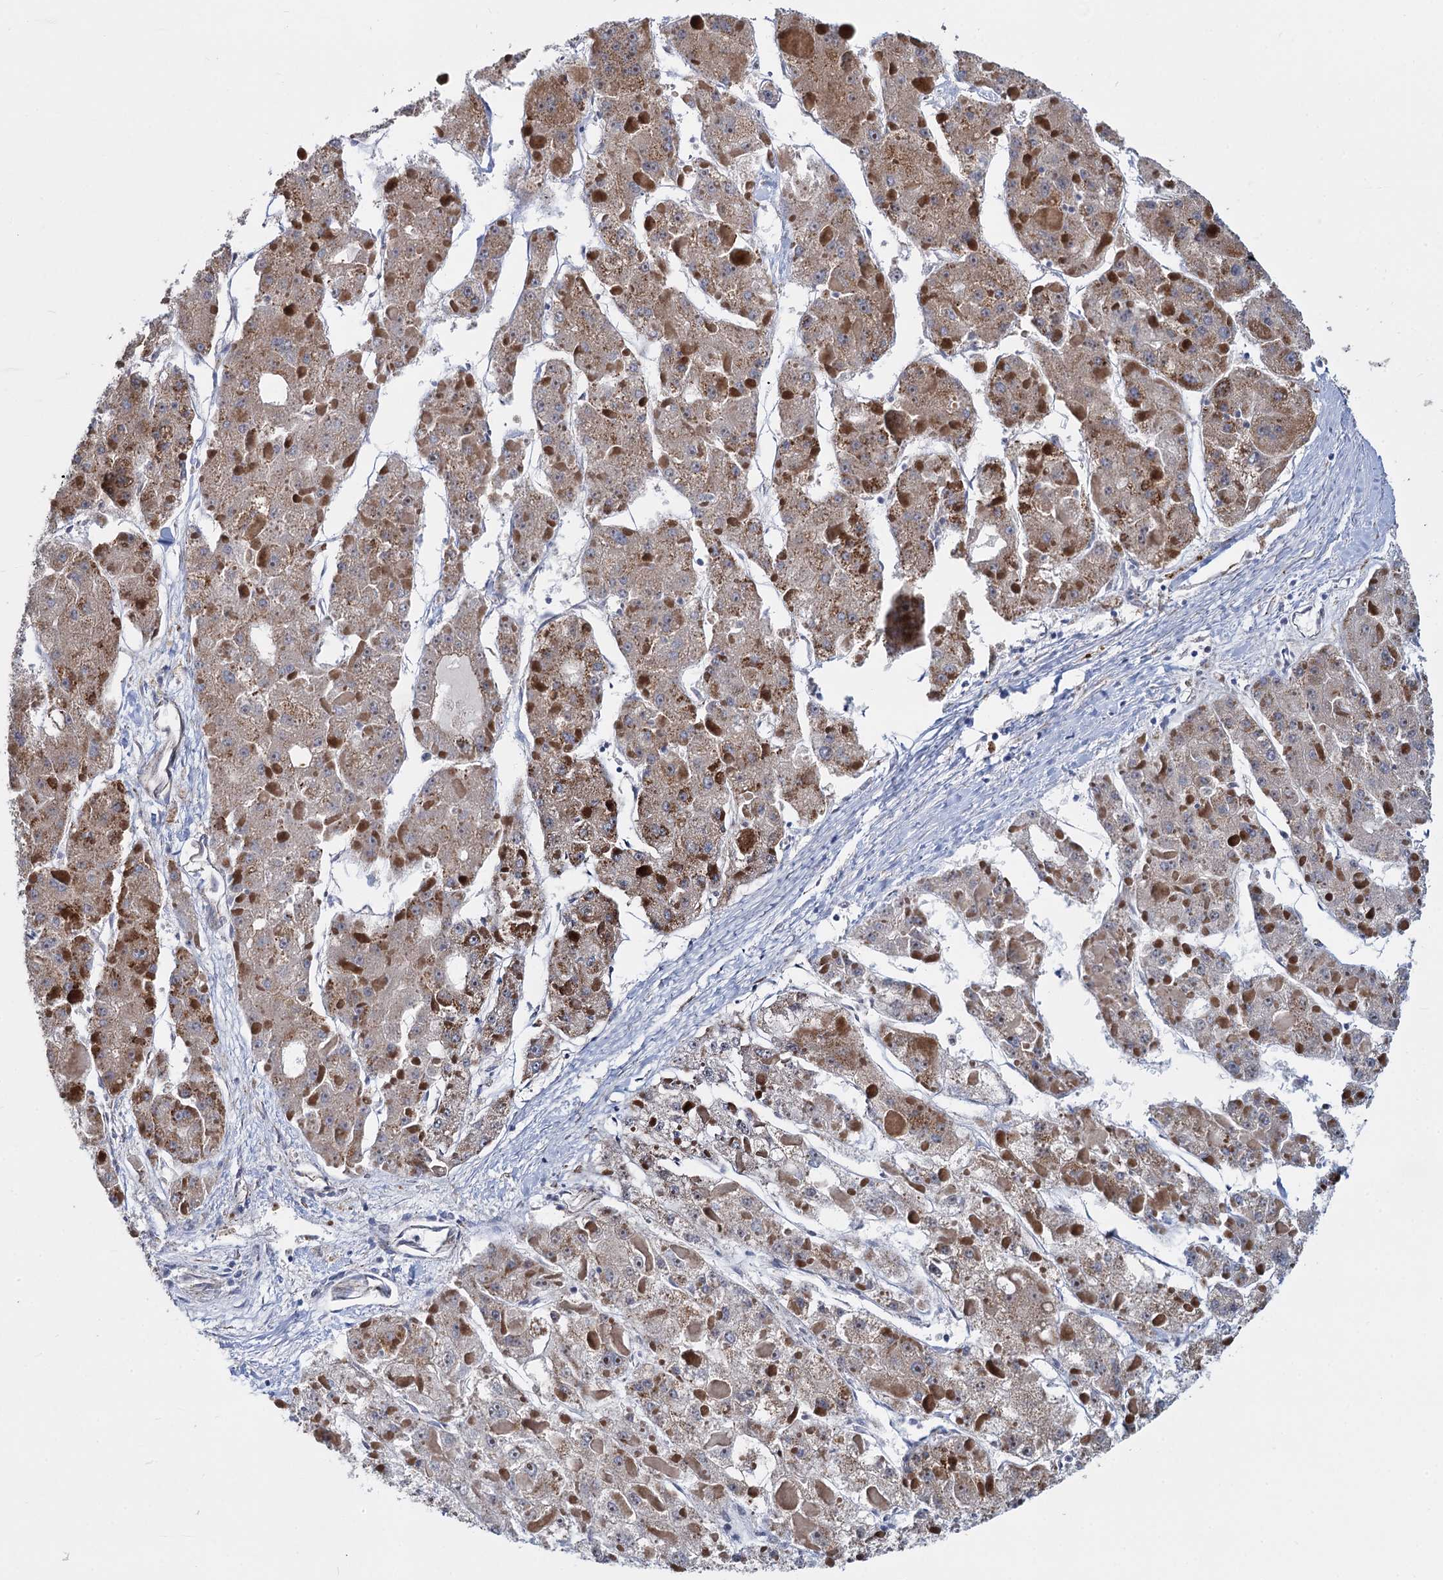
{"staining": {"intensity": "moderate", "quantity": ">75%", "location": "cytoplasmic/membranous"}, "tissue": "liver cancer", "cell_type": "Tumor cells", "image_type": "cancer", "snomed": [{"axis": "morphology", "description": "Carcinoma, Hepatocellular, NOS"}, {"axis": "topography", "description": "Liver"}], "caption": "Immunohistochemical staining of human liver cancer (hepatocellular carcinoma) exhibits moderate cytoplasmic/membranous protein staining in about >75% of tumor cells.", "gene": "SUPT20H", "patient": {"sex": "female", "age": 73}}